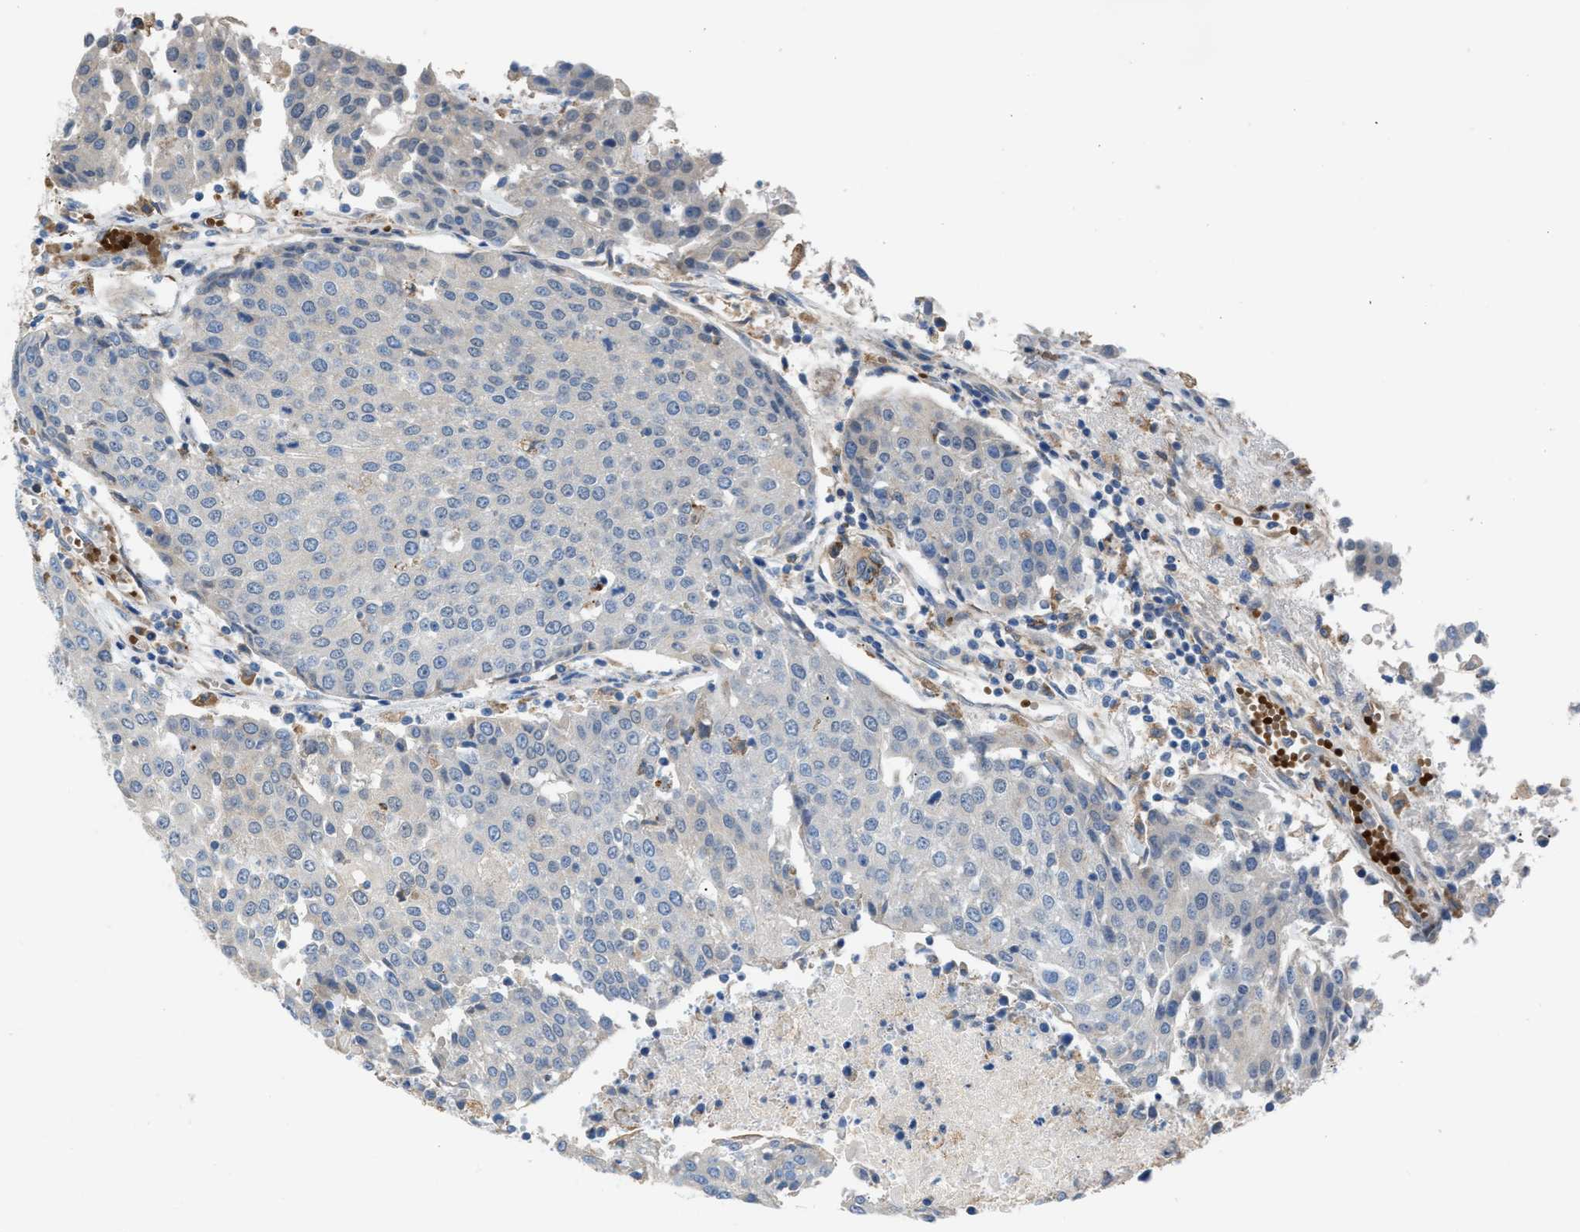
{"staining": {"intensity": "negative", "quantity": "none", "location": "none"}, "tissue": "urothelial cancer", "cell_type": "Tumor cells", "image_type": "cancer", "snomed": [{"axis": "morphology", "description": "Urothelial carcinoma, High grade"}, {"axis": "topography", "description": "Urinary bladder"}], "caption": "Human urothelial carcinoma (high-grade) stained for a protein using immunohistochemistry shows no positivity in tumor cells.", "gene": "CA3", "patient": {"sex": "female", "age": 85}}